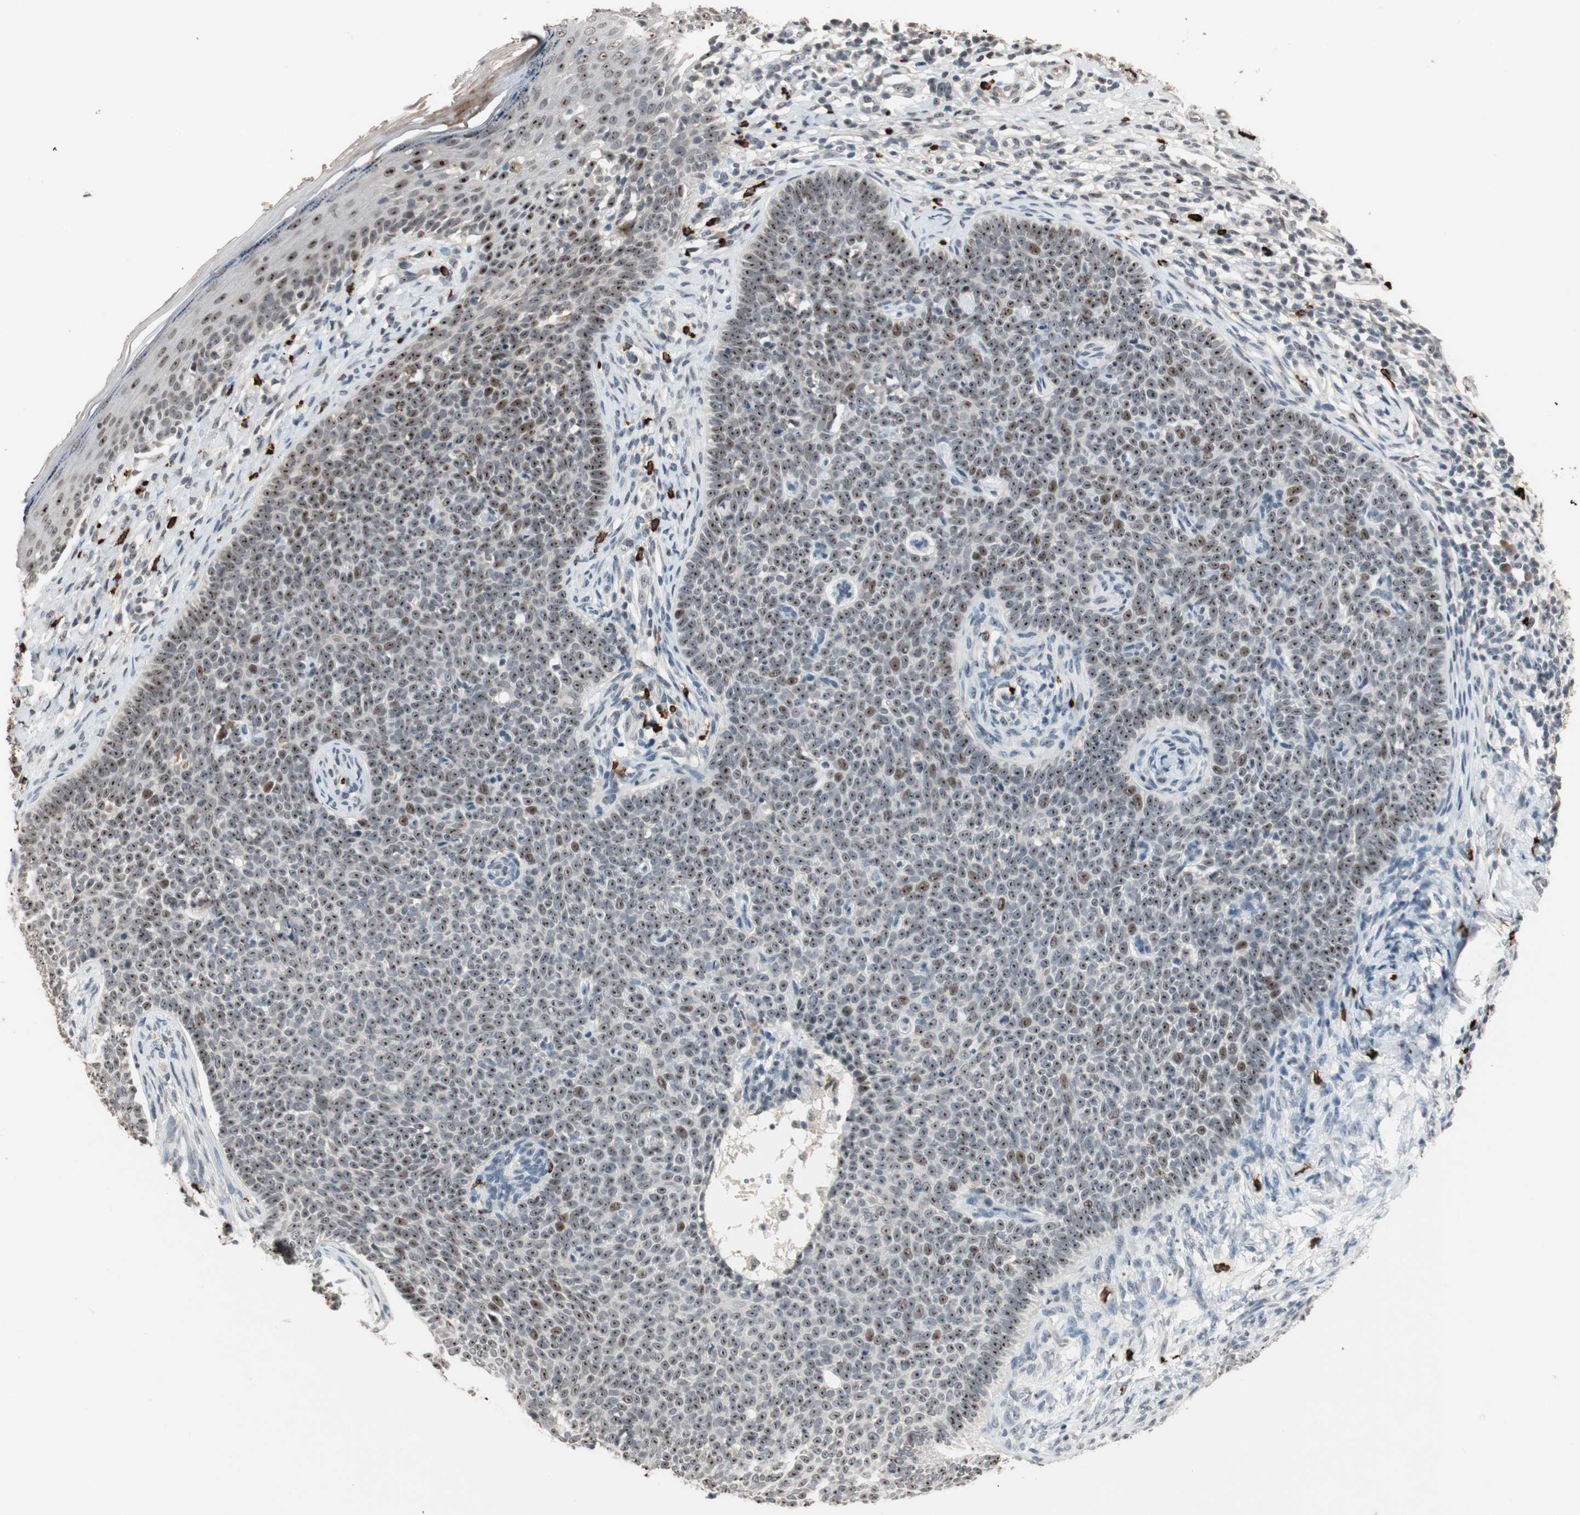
{"staining": {"intensity": "moderate", "quantity": ">75%", "location": "nuclear"}, "tissue": "skin cancer", "cell_type": "Tumor cells", "image_type": "cancer", "snomed": [{"axis": "morphology", "description": "Normal tissue, NOS"}, {"axis": "morphology", "description": "Basal cell carcinoma"}, {"axis": "topography", "description": "Skin"}], "caption": "Immunohistochemical staining of skin basal cell carcinoma displays medium levels of moderate nuclear protein positivity in approximately >75% of tumor cells. The staining was performed using DAB (3,3'-diaminobenzidine), with brown indicating positive protein expression. Nuclei are stained blue with hematoxylin.", "gene": "ETV4", "patient": {"sex": "male", "age": 87}}